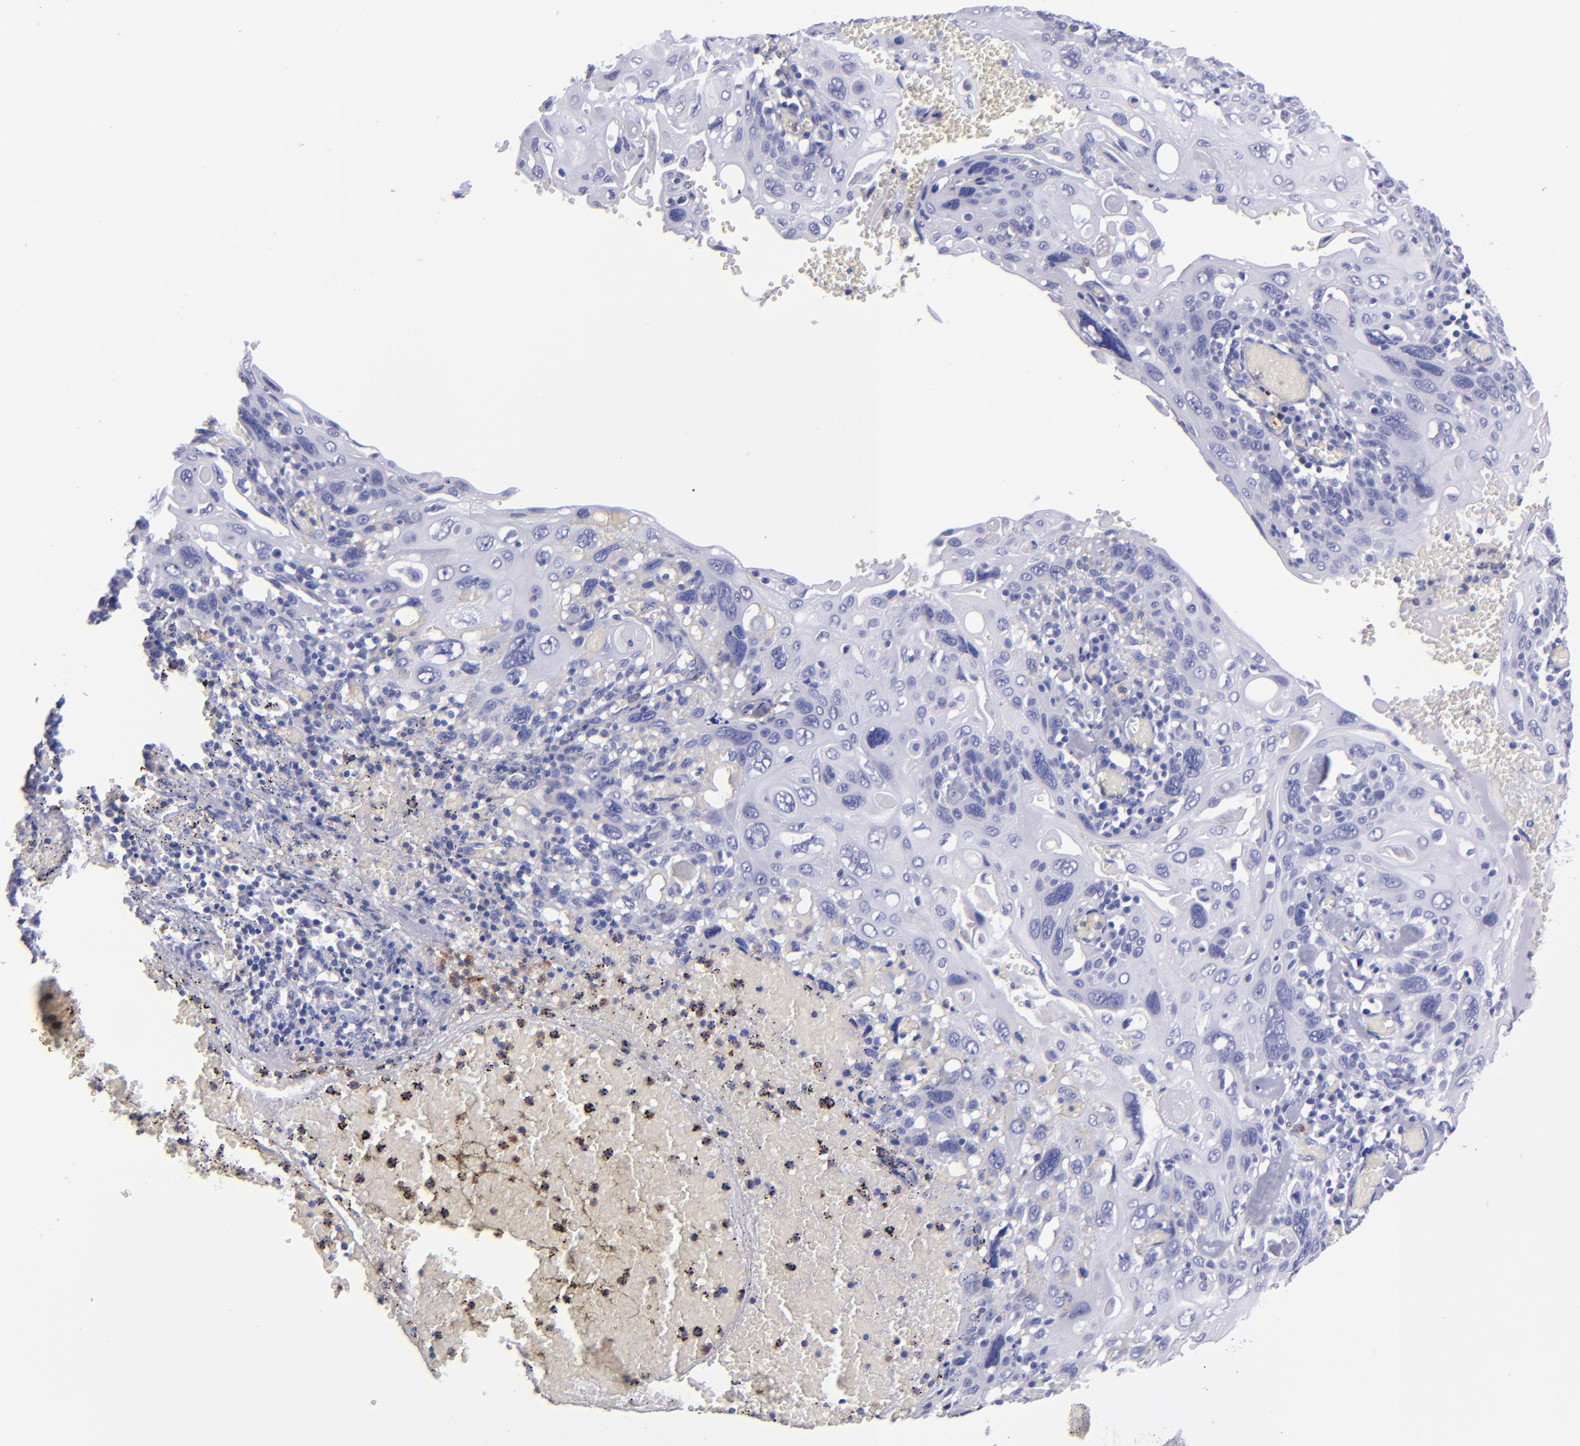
{"staining": {"intensity": "negative", "quantity": "none", "location": "none"}, "tissue": "cervical cancer", "cell_type": "Tumor cells", "image_type": "cancer", "snomed": [{"axis": "morphology", "description": "Squamous cell carcinoma, NOS"}, {"axis": "topography", "description": "Cervix"}], "caption": "Immunohistochemical staining of squamous cell carcinoma (cervical) exhibits no significant expression in tumor cells. (DAB immunohistochemistry (IHC) with hematoxylin counter stain).", "gene": "CR1", "patient": {"sex": "female", "age": 54}}